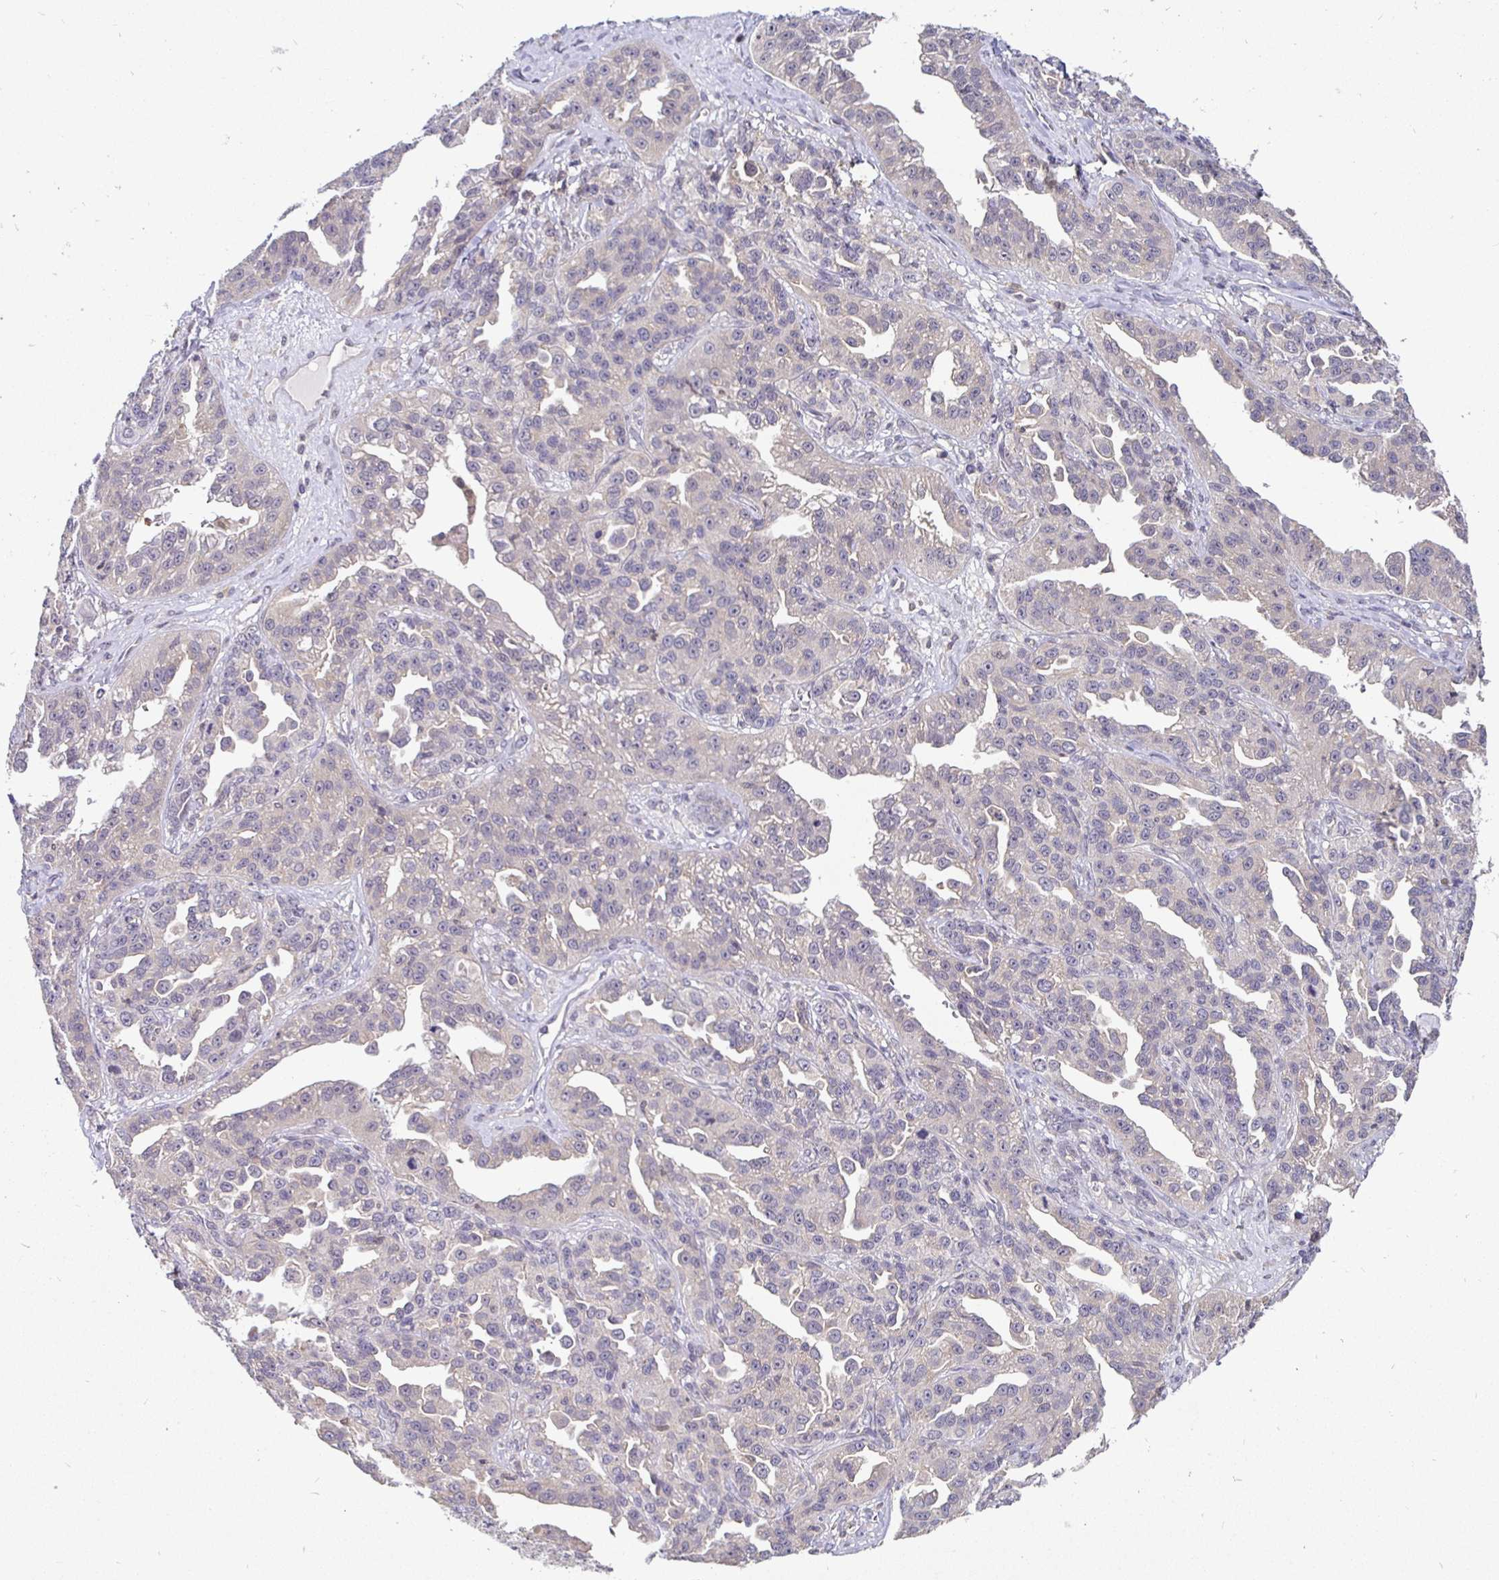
{"staining": {"intensity": "weak", "quantity": "25%-75%", "location": "cytoplasmic/membranous"}, "tissue": "ovarian cancer", "cell_type": "Tumor cells", "image_type": "cancer", "snomed": [{"axis": "morphology", "description": "Cystadenocarcinoma, serous, NOS"}, {"axis": "topography", "description": "Ovary"}], "caption": "This is a photomicrograph of immunohistochemistry staining of ovarian cancer, which shows weak expression in the cytoplasmic/membranous of tumor cells.", "gene": "SATB1", "patient": {"sex": "female", "age": 75}}